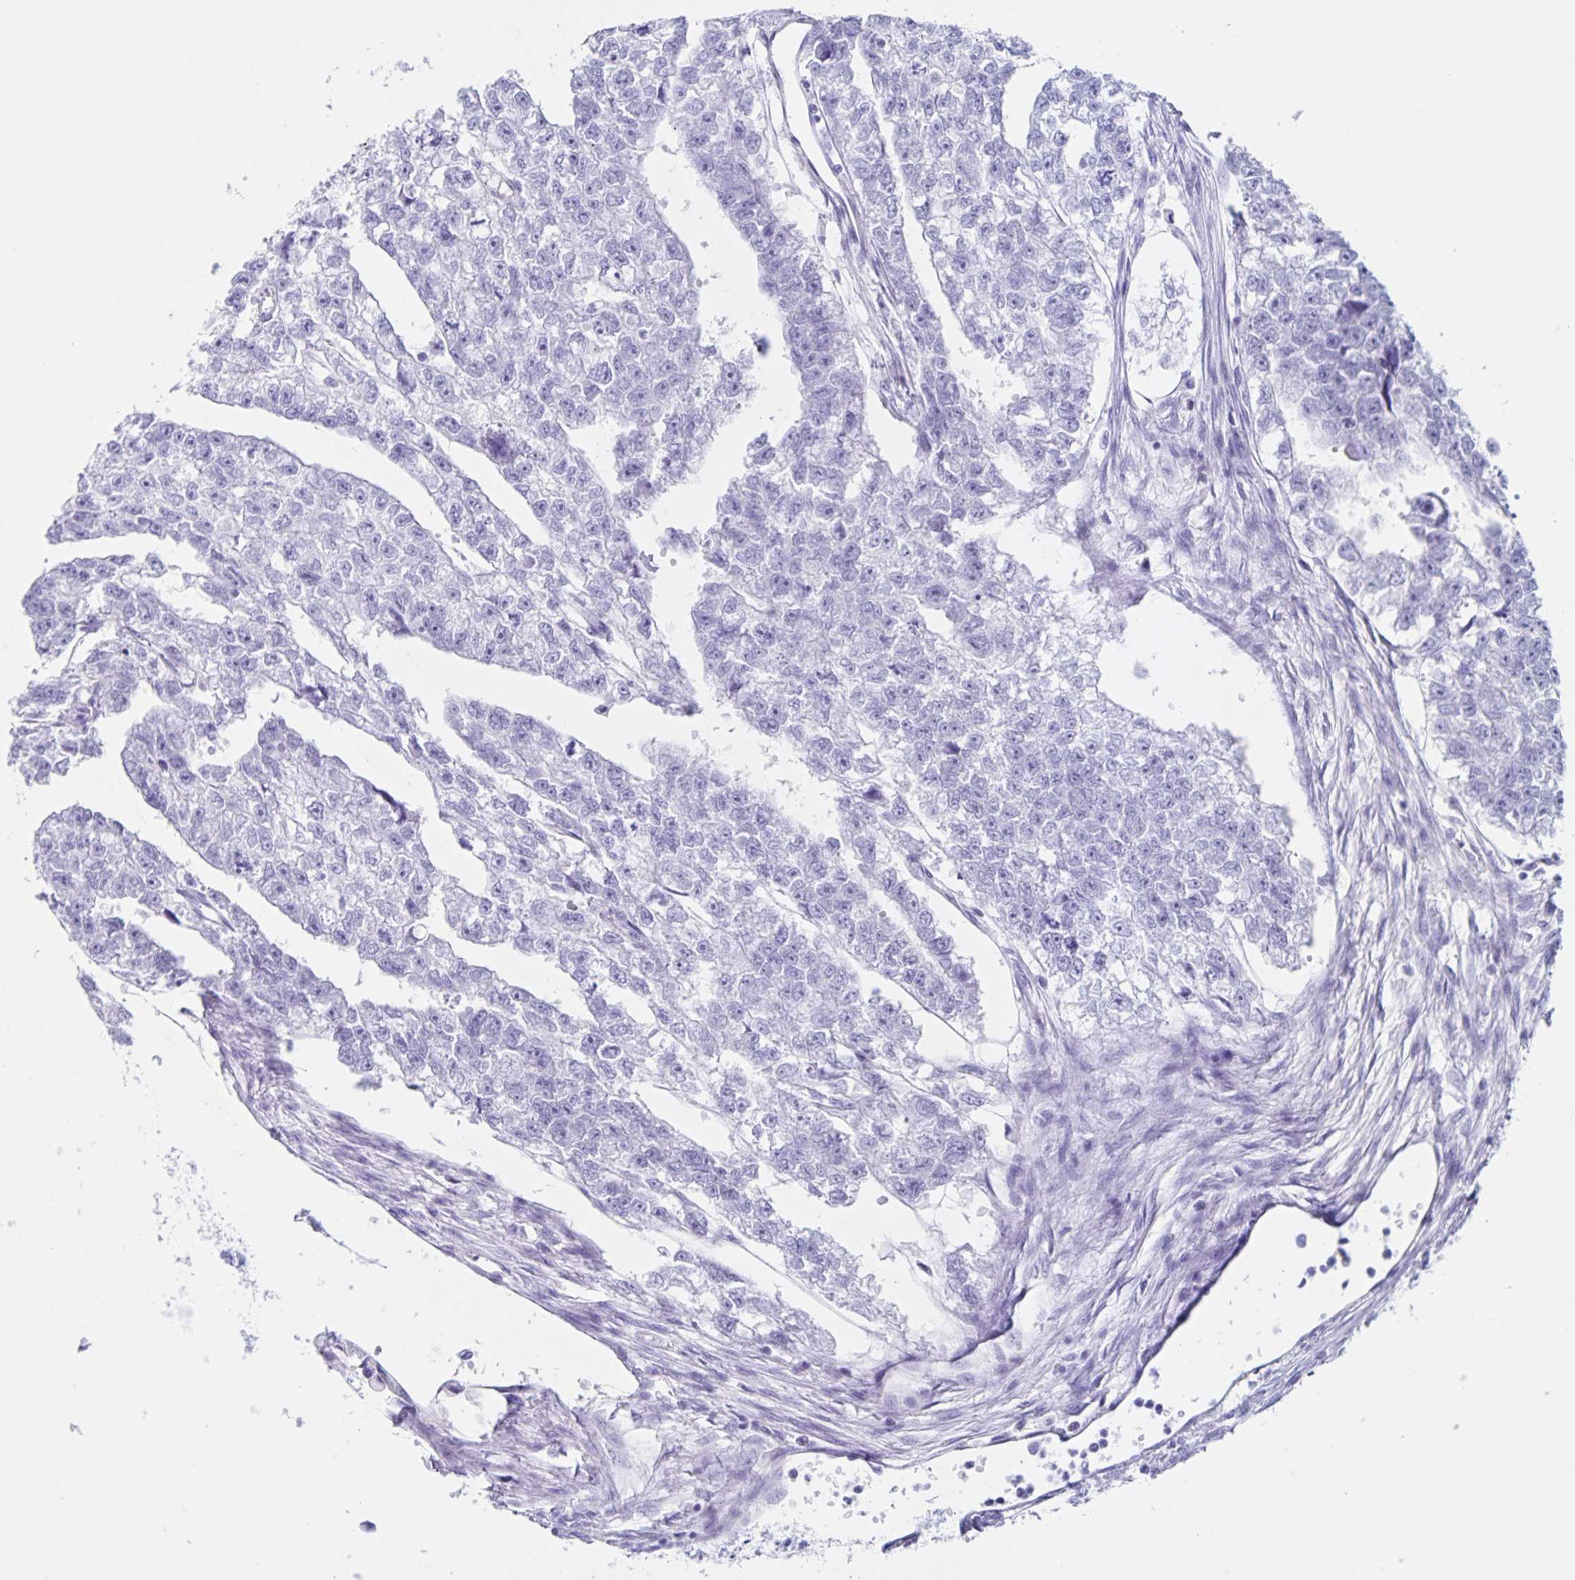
{"staining": {"intensity": "negative", "quantity": "none", "location": "none"}, "tissue": "testis cancer", "cell_type": "Tumor cells", "image_type": "cancer", "snomed": [{"axis": "morphology", "description": "Carcinoma, Embryonal, NOS"}, {"axis": "morphology", "description": "Teratoma, malignant, NOS"}, {"axis": "topography", "description": "Testis"}], "caption": "IHC photomicrograph of human testis embryonal carcinoma stained for a protein (brown), which exhibits no positivity in tumor cells. Brightfield microscopy of IHC stained with DAB (3,3'-diaminobenzidine) (brown) and hematoxylin (blue), captured at high magnification.", "gene": "C12orf56", "patient": {"sex": "male", "age": 44}}